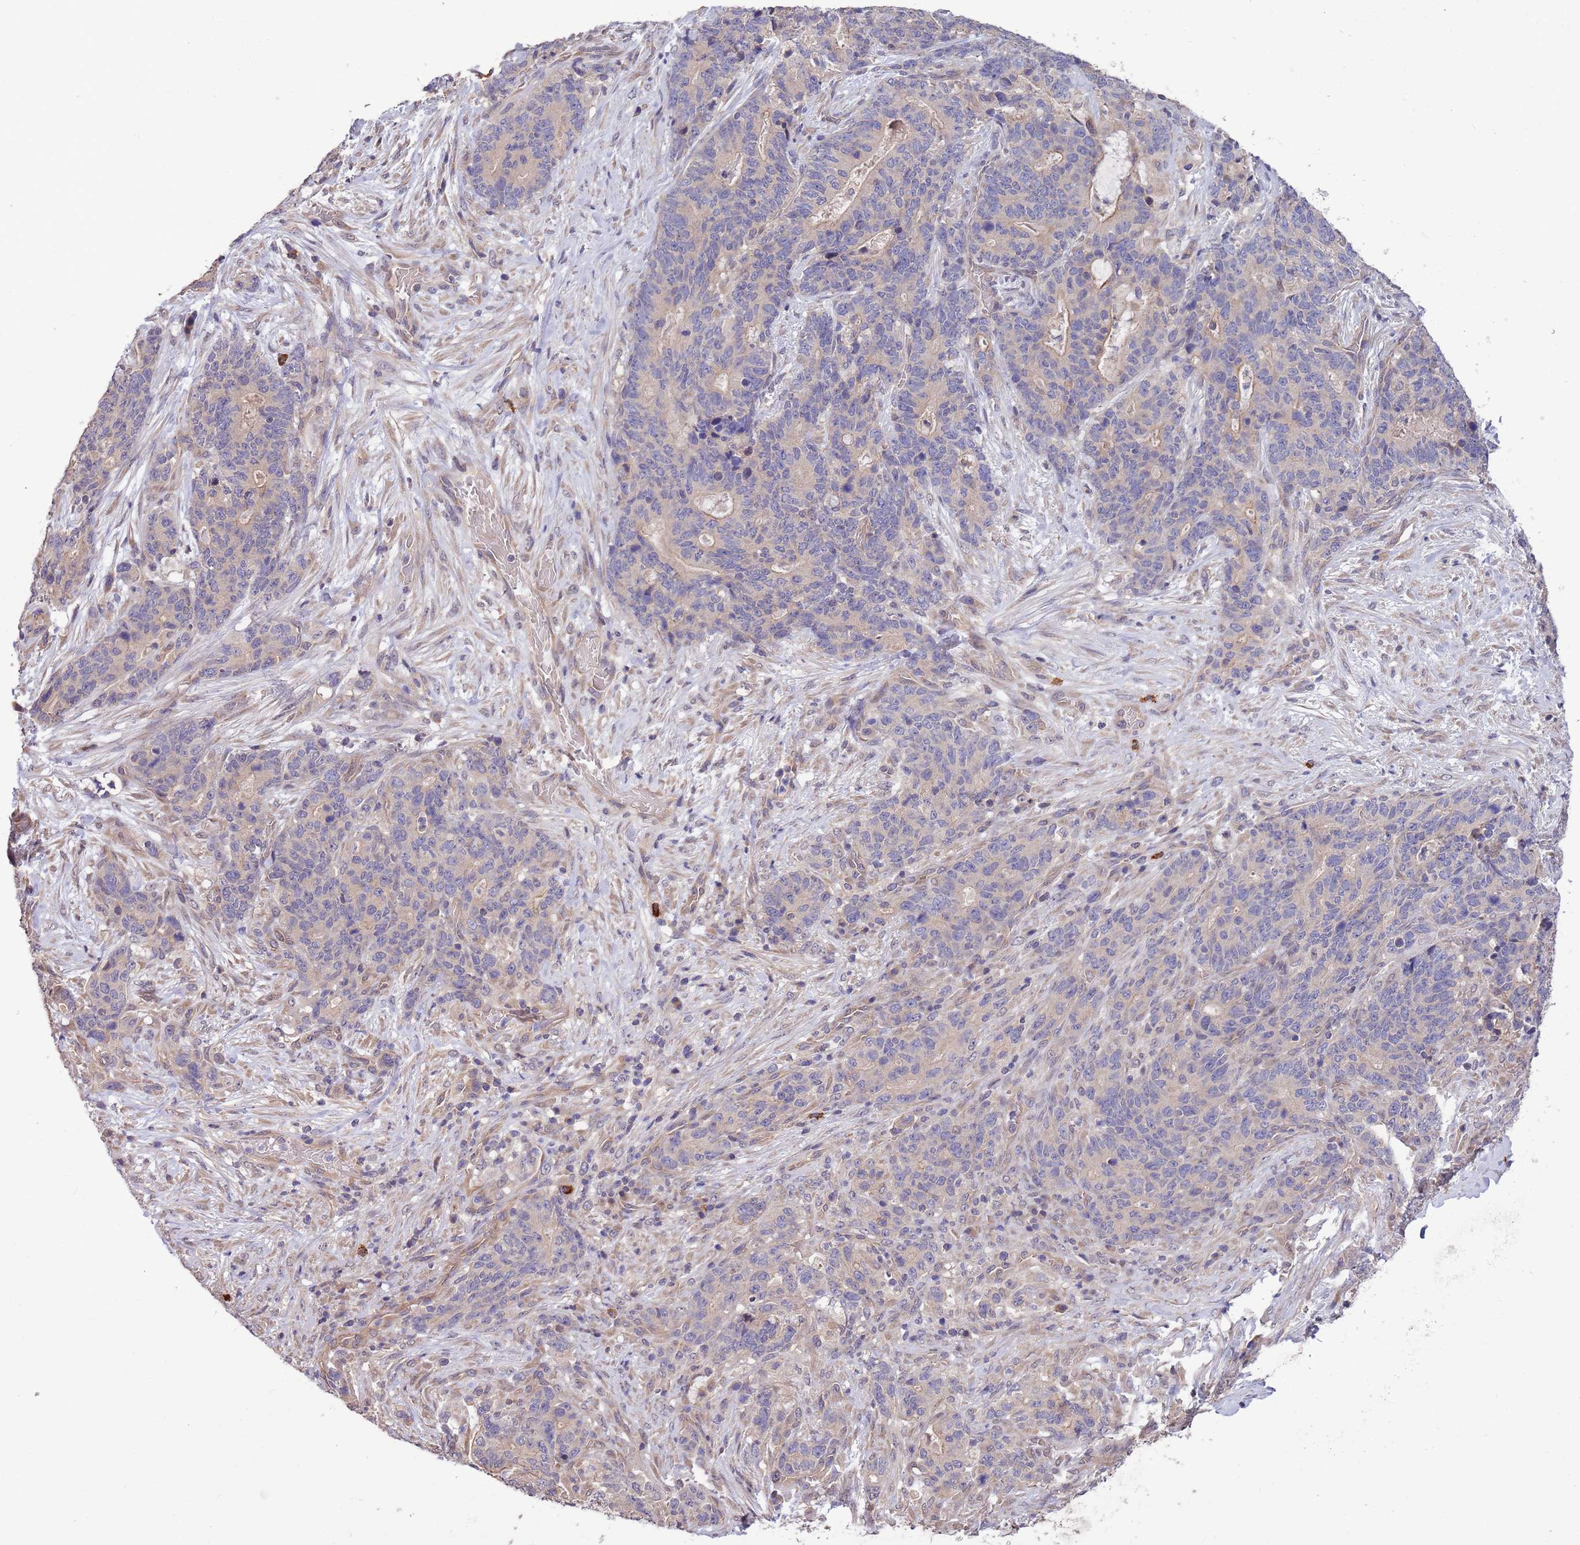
{"staining": {"intensity": "weak", "quantity": "<25%", "location": "cytoplasmic/membranous"}, "tissue": "stomach cancer", "cell_type": "Tumor cells", "image_type": "cancer", "snomed": [{"axis": "morphology", "description": "Normal tissue, NOS"}, {"axis": "morphology", "description": "Adenocarcinoma, NOS"}, {"axis": "topography", "description": "Stomach"}], "caption": "Photomicrograph shows no significant protein positivity in tumor cells of adenocarcinoma (stomach).", "gene": "MARVELD2", "patient": {"sex": "female", "age": 64}}